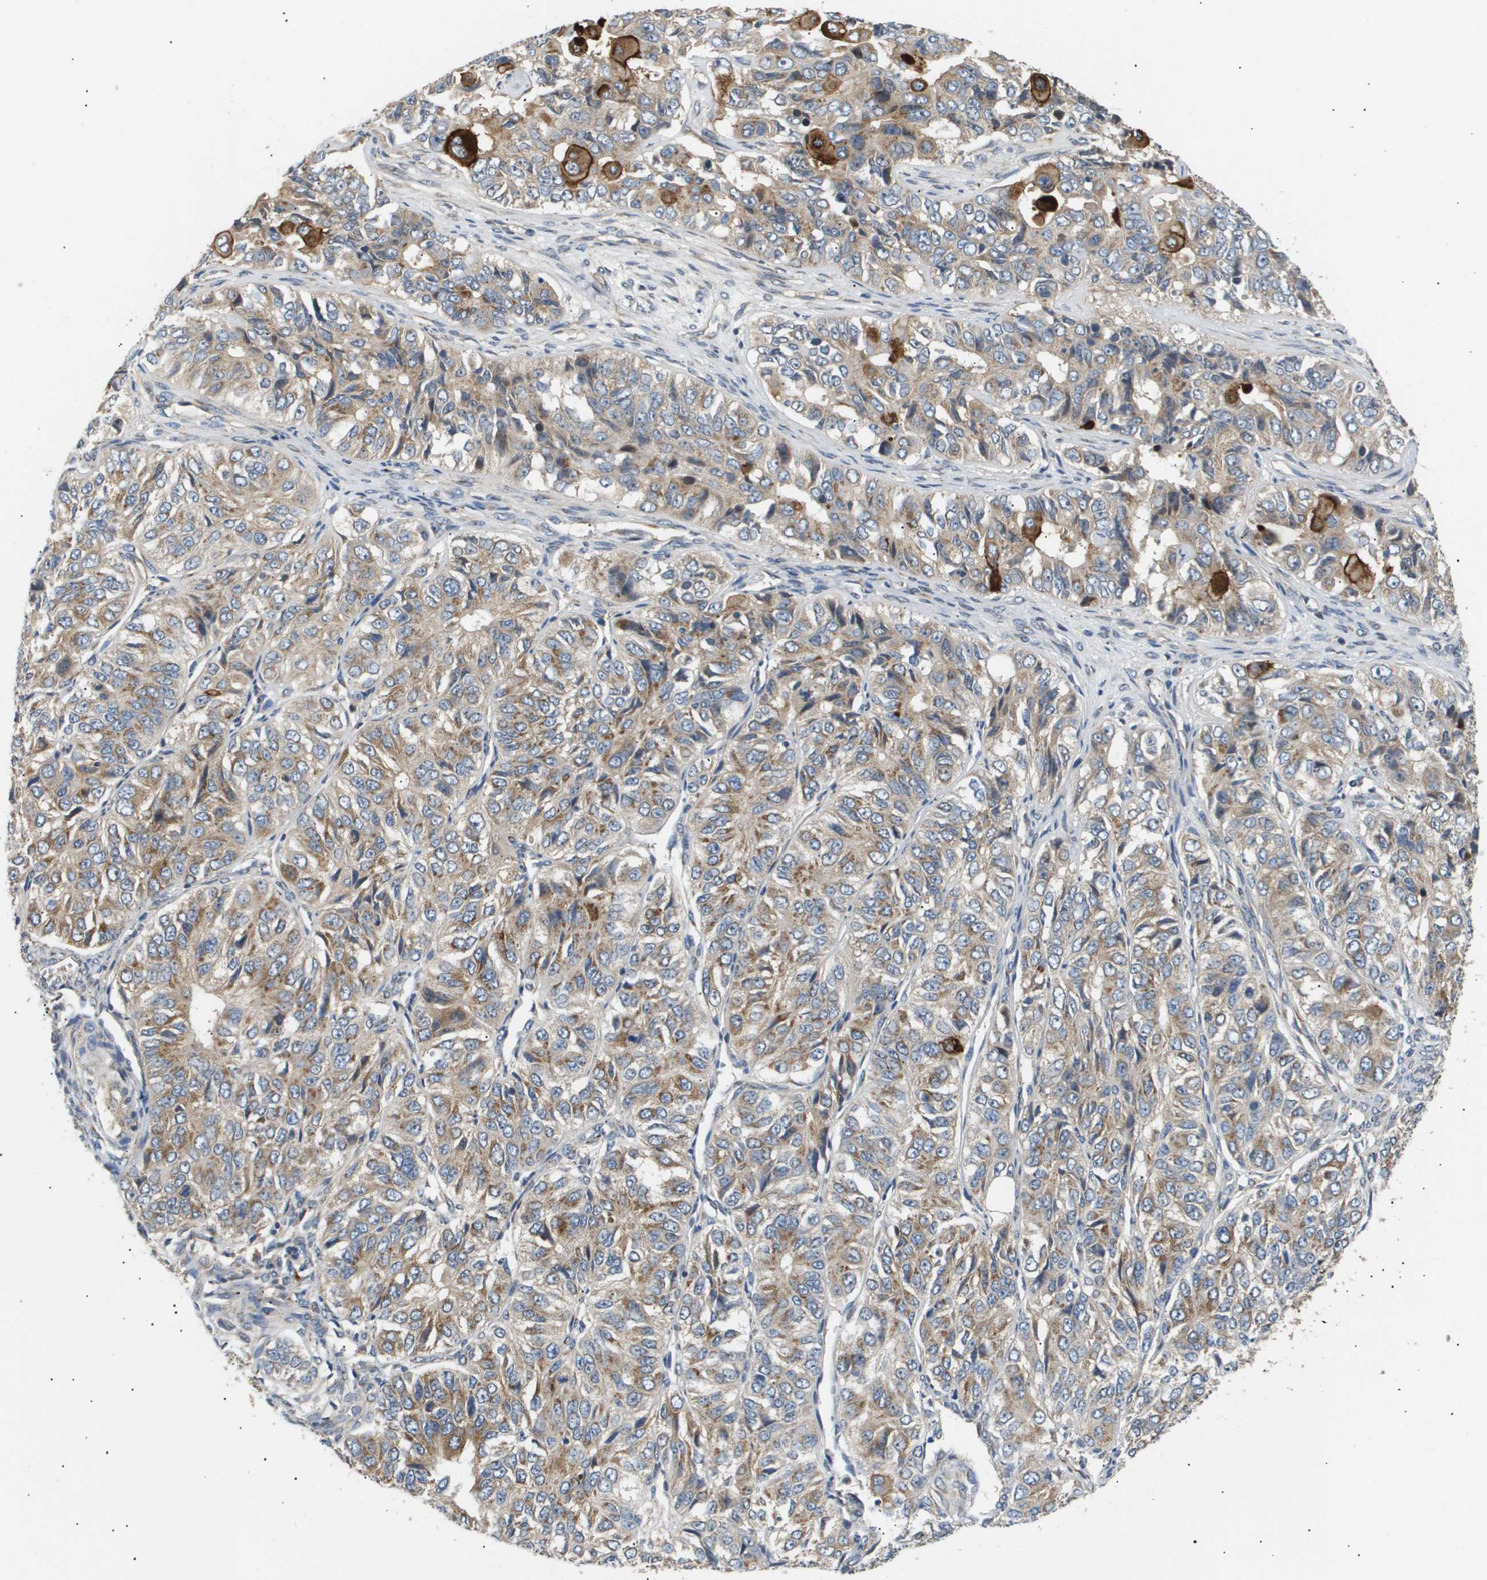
{"staining": {"intensity": "moderate", "quantity": "25%-75%", "location": "cytoplasmic/membranous"}, "tissue": "ovarian cancer", "cell_type": "Tumor cells", "image_type": "cancer", "snomed": [{"axis": "morphology", "description": "Carcinoma, endometroid"}, {"axis": "topography", "description": "Ovary"}], "caption": "Moderate cytoplasmic/membranous protein expression is appreciated in approximately 25%-75% of tumor cells in ovarian cancer.", "gene": "LYSMD3", "patient": {"sex": "female", "age": 51}}